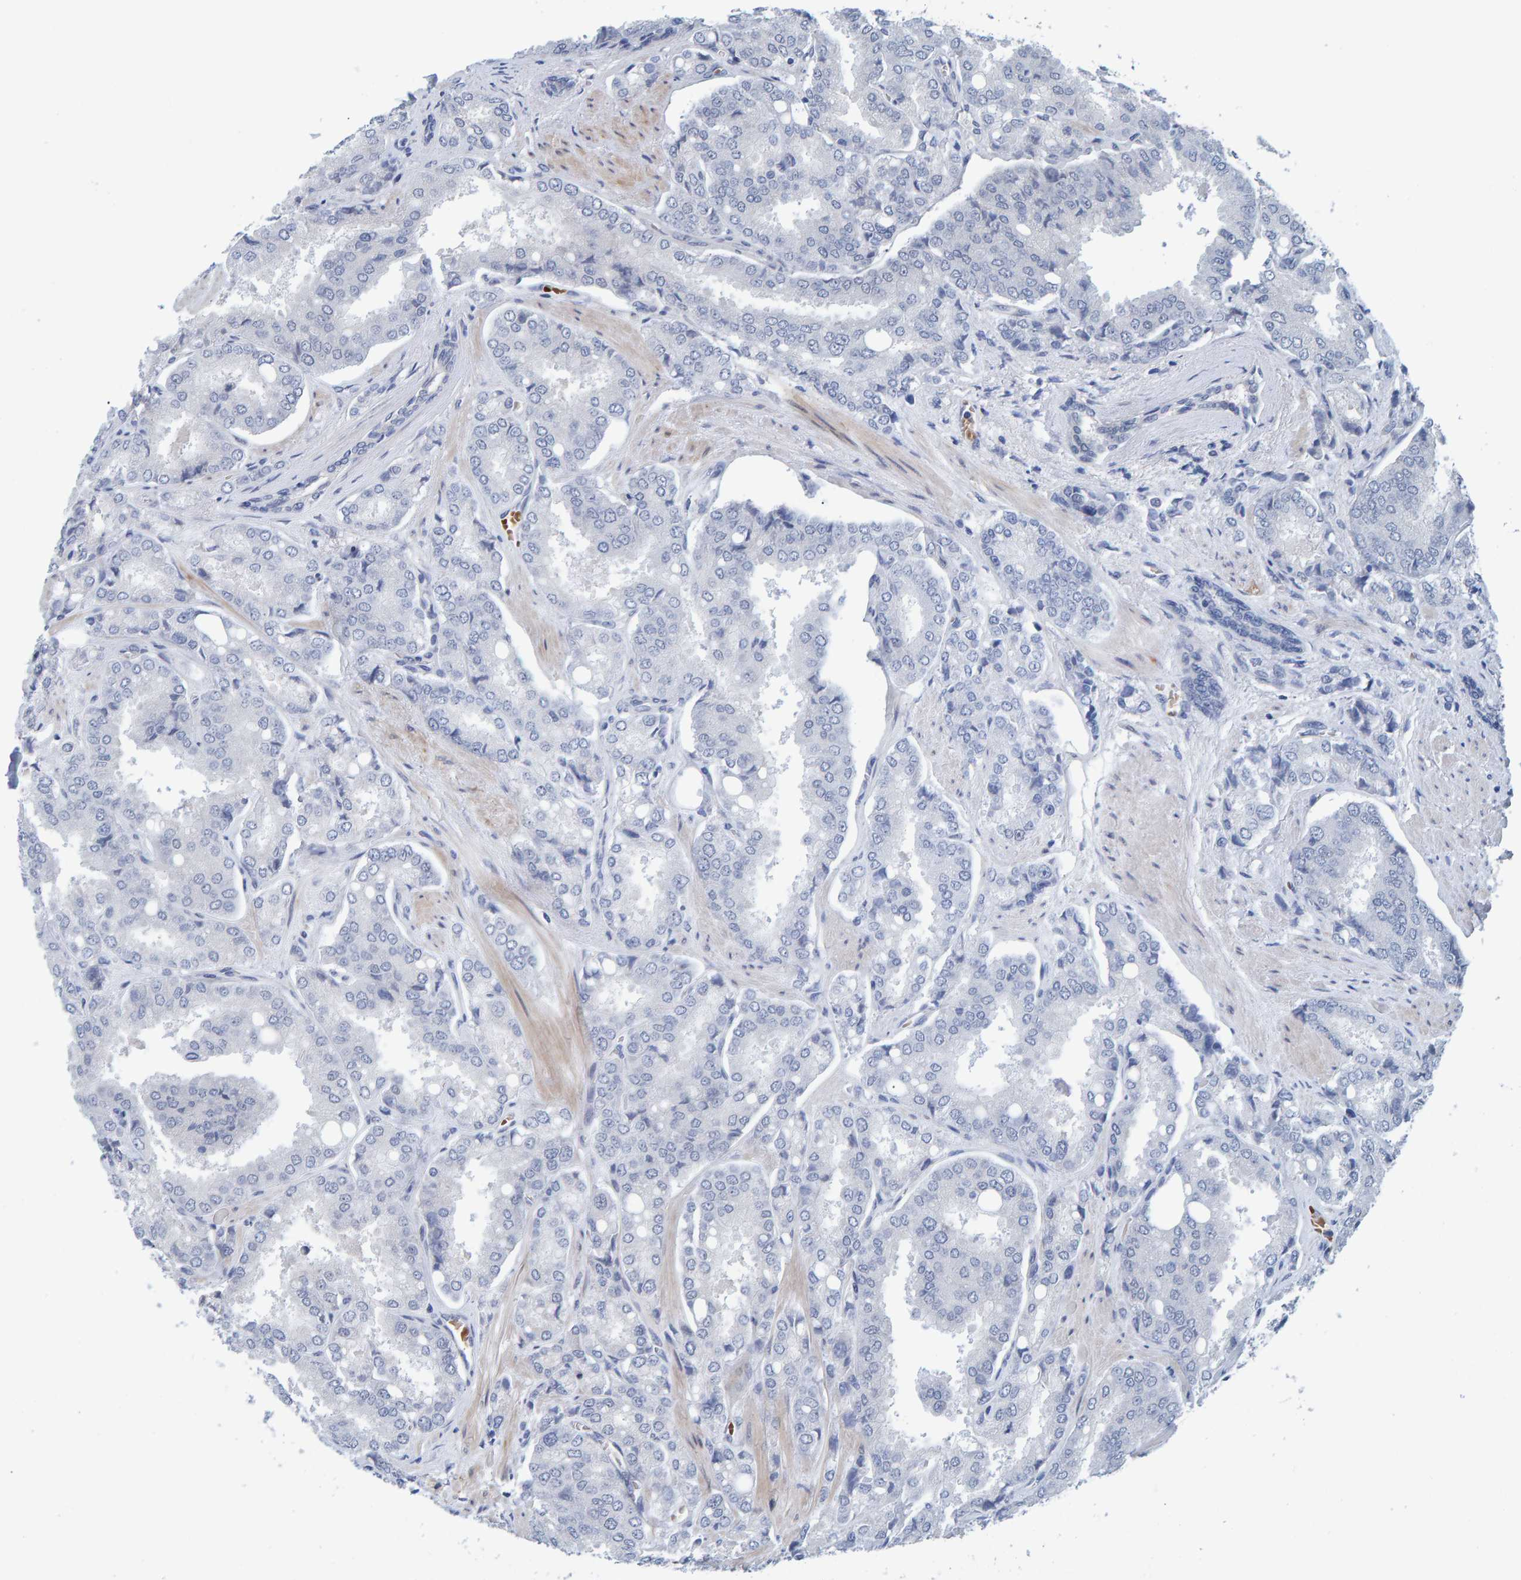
{"staining": {"intensity": "negative", "quantity": "none", "location": "none"}, "tissue": "prostate cancer", "cell_type": "Tumor cells", "image_type": "cancer", "snomed": [{"axis": "morphology", "description": "Adenocarcinoma, High grade"}, {"axis": "topography", "description": "Prostate"}], "caption": "High-grade adenocarcinoma (prostate) stained for a protein using immunohistochemistry exhibits no expression tumor cells.", "gene": "MFSD6L", "patient": {"sex": "male", "age": 50}}